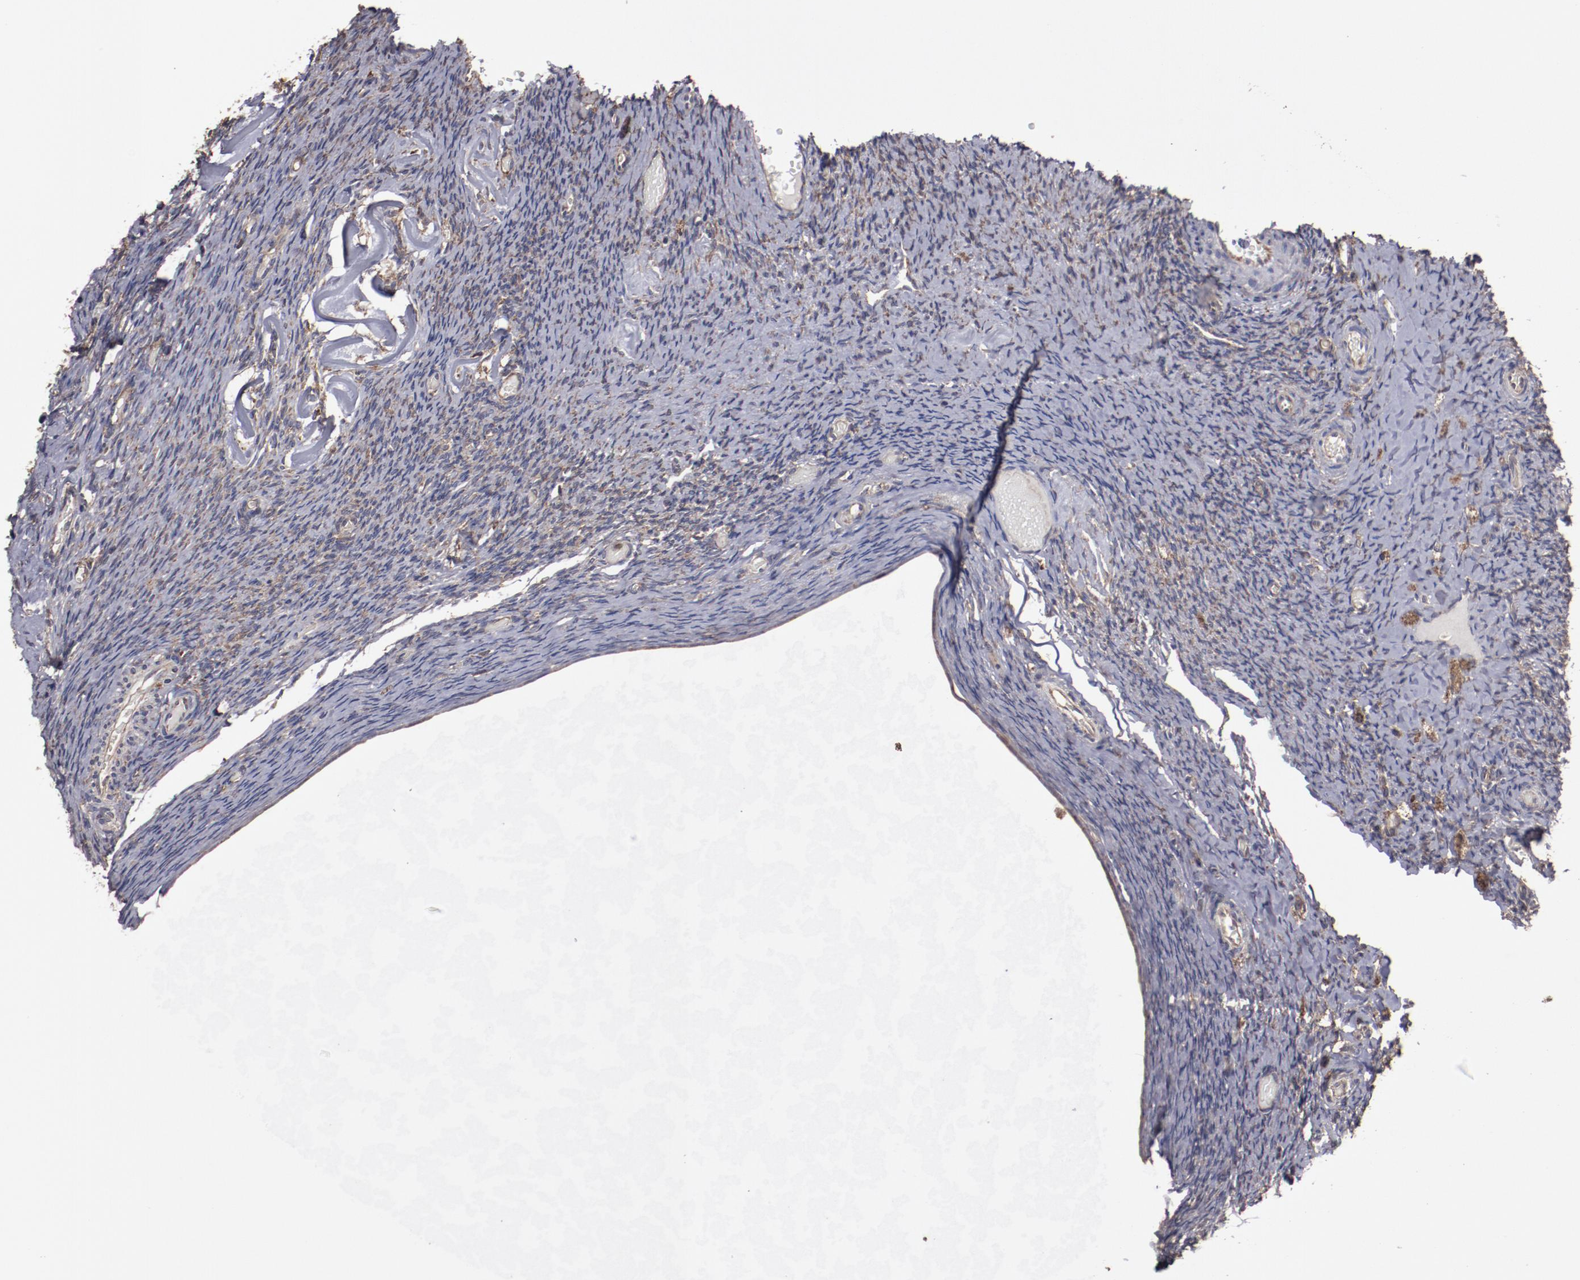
{"staining": {"intensity": "weak", "quantity": "25%-75%", "location": "cytoplasmic/membranous"}, "tissue": "ovary", "cell_type": "Ovarian stroma cells", "image_type": "normal", "snomed": [{"axis": "morphology", "description": "Normal tissue, NOS"}, {"axis": "topography", "description": "Ovary"}], "caption": "Immunohistochemistry micrograph of normal ovary stained for a protein (brown), which exhibits low levels of weak cytoplasmic/membranous positivity in approximately 25%-75% of ovarian stroma cells.", "gene": "RPS4X", "patient": {"sex": "female", "age": 60}}